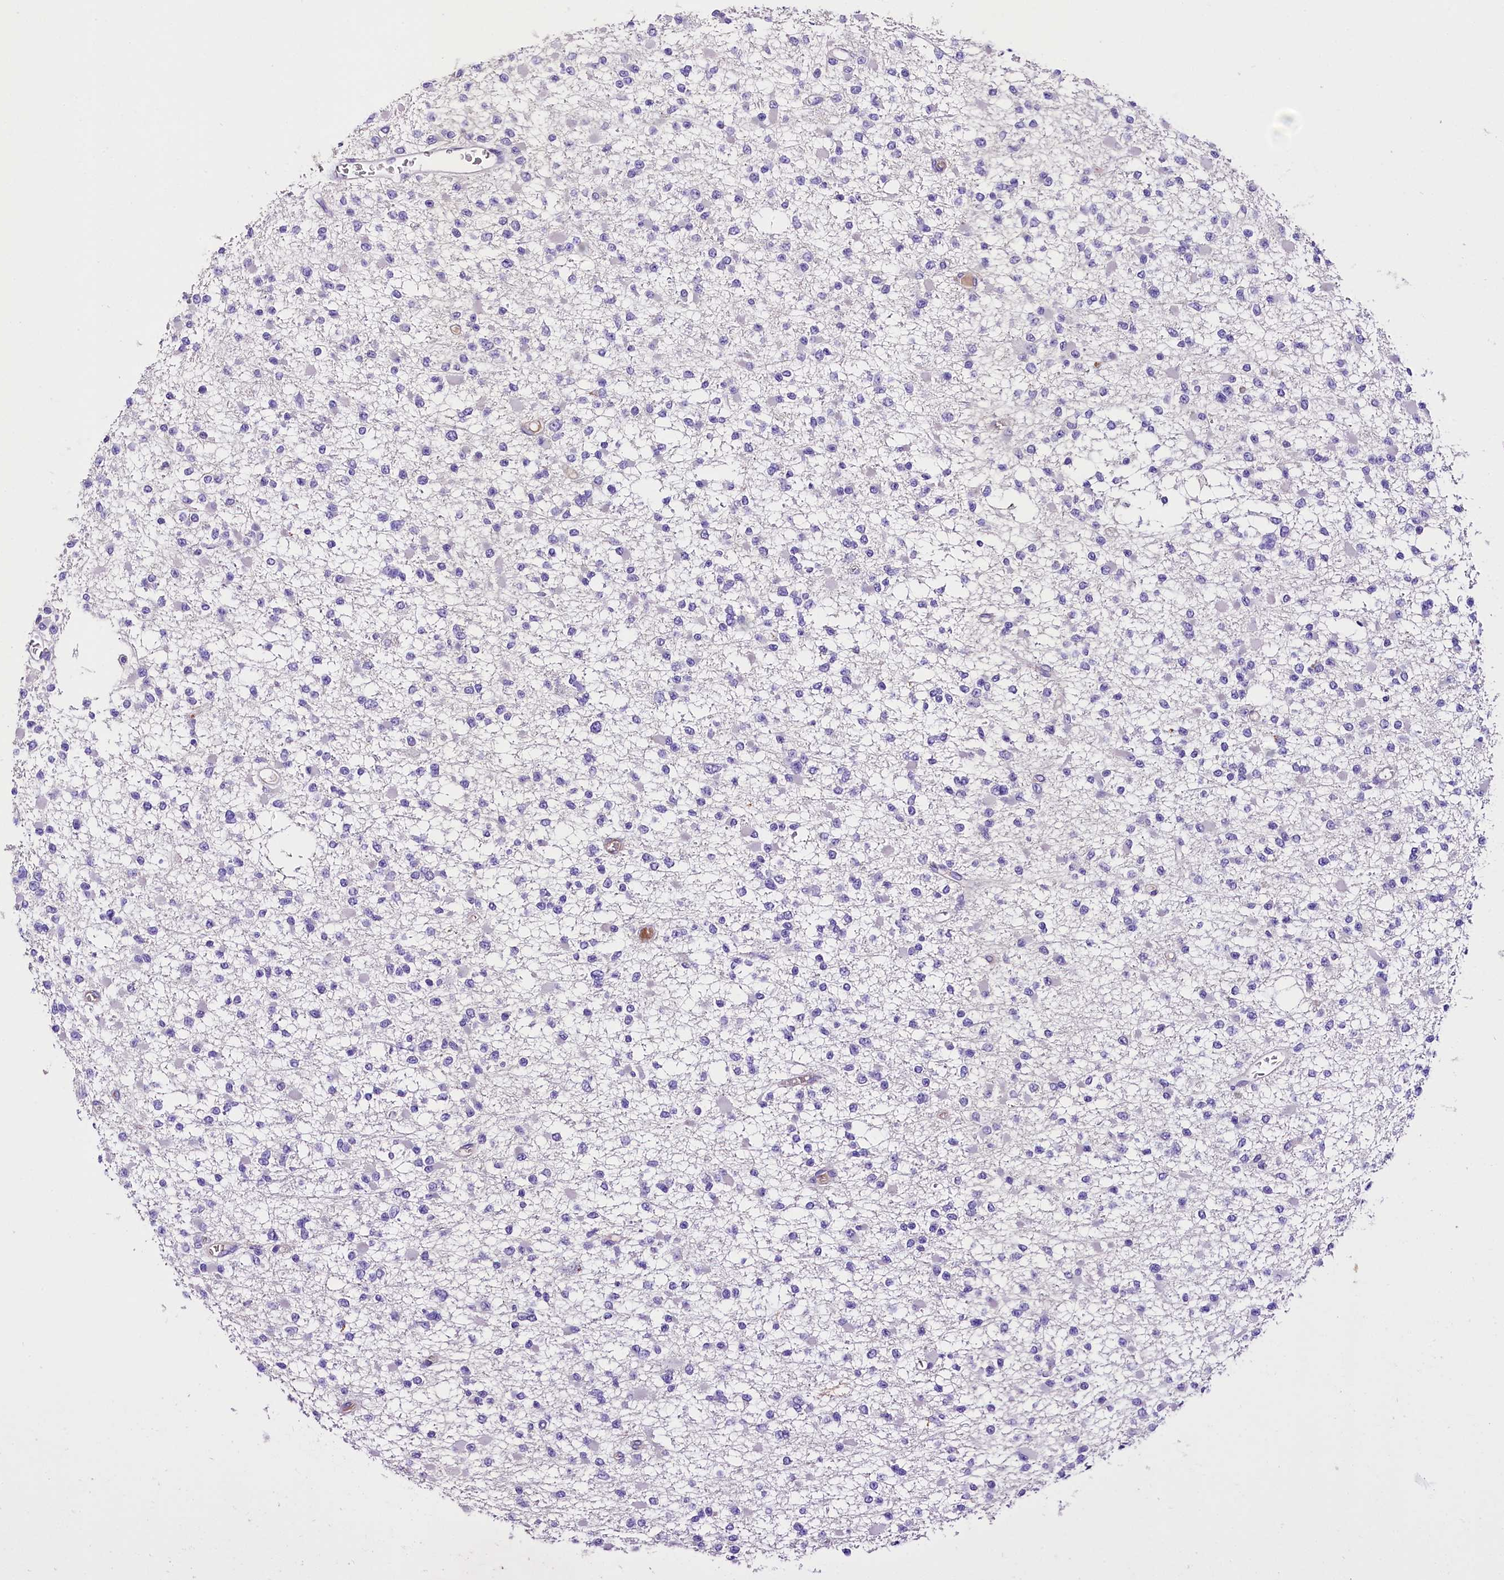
{"staining": {"intensity": "negative", "quantity": "none", "location": "none"}, "tissue": "glioma", "cell_type": "Tumor cells", "image_type": "cancer", "snomed": [{"axis": "morphology", "description": "Glioma, malignant, Low grade"}, {"axis": "topography", "description": "Brain"}], "caption": "DAB (3,3'-diaminobenzidine) immunohistochemical staining of human glioma demonstrates no significant staining in tumor cells.", "gene": "MEX3B", "patient": {"sex": "female", "age": 22}}